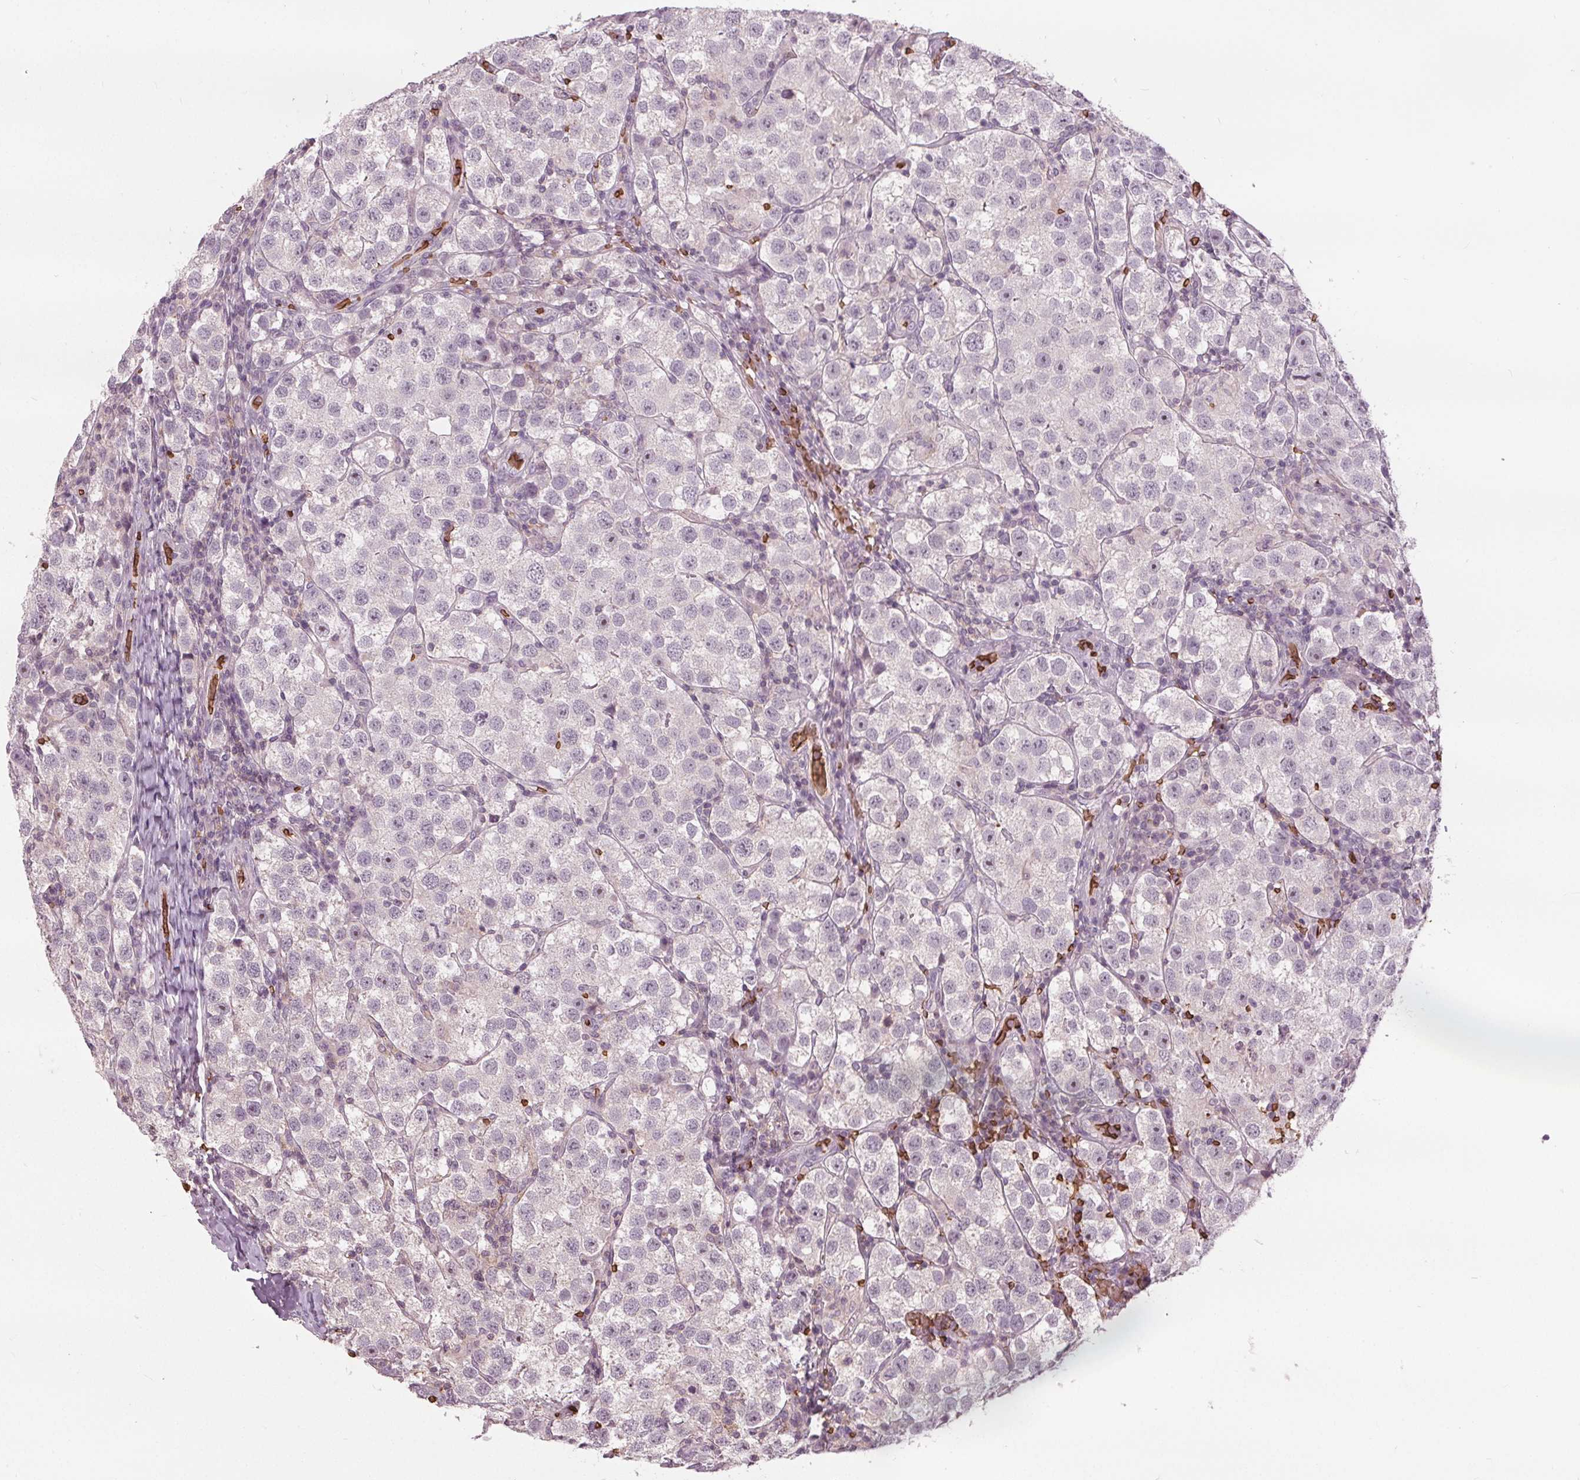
{"staining": {"intensity": "negative", "quantity": "none", "location": "none"}, "tissue": "testis cancer", "cell_type": "Tumor cells", "image_type": "cancer", "snomed": [{"axis": "morphology", "description": "Seminoma, NOS"}, {"axis": "topography", "description": "Testis"}], "caption": "Histopathology image shows no protein expression in tumor cells of testis cancer (seminoma) tissue.", "gene": "SLC4A1", "patient": {"sex": "male", "age": 37}}